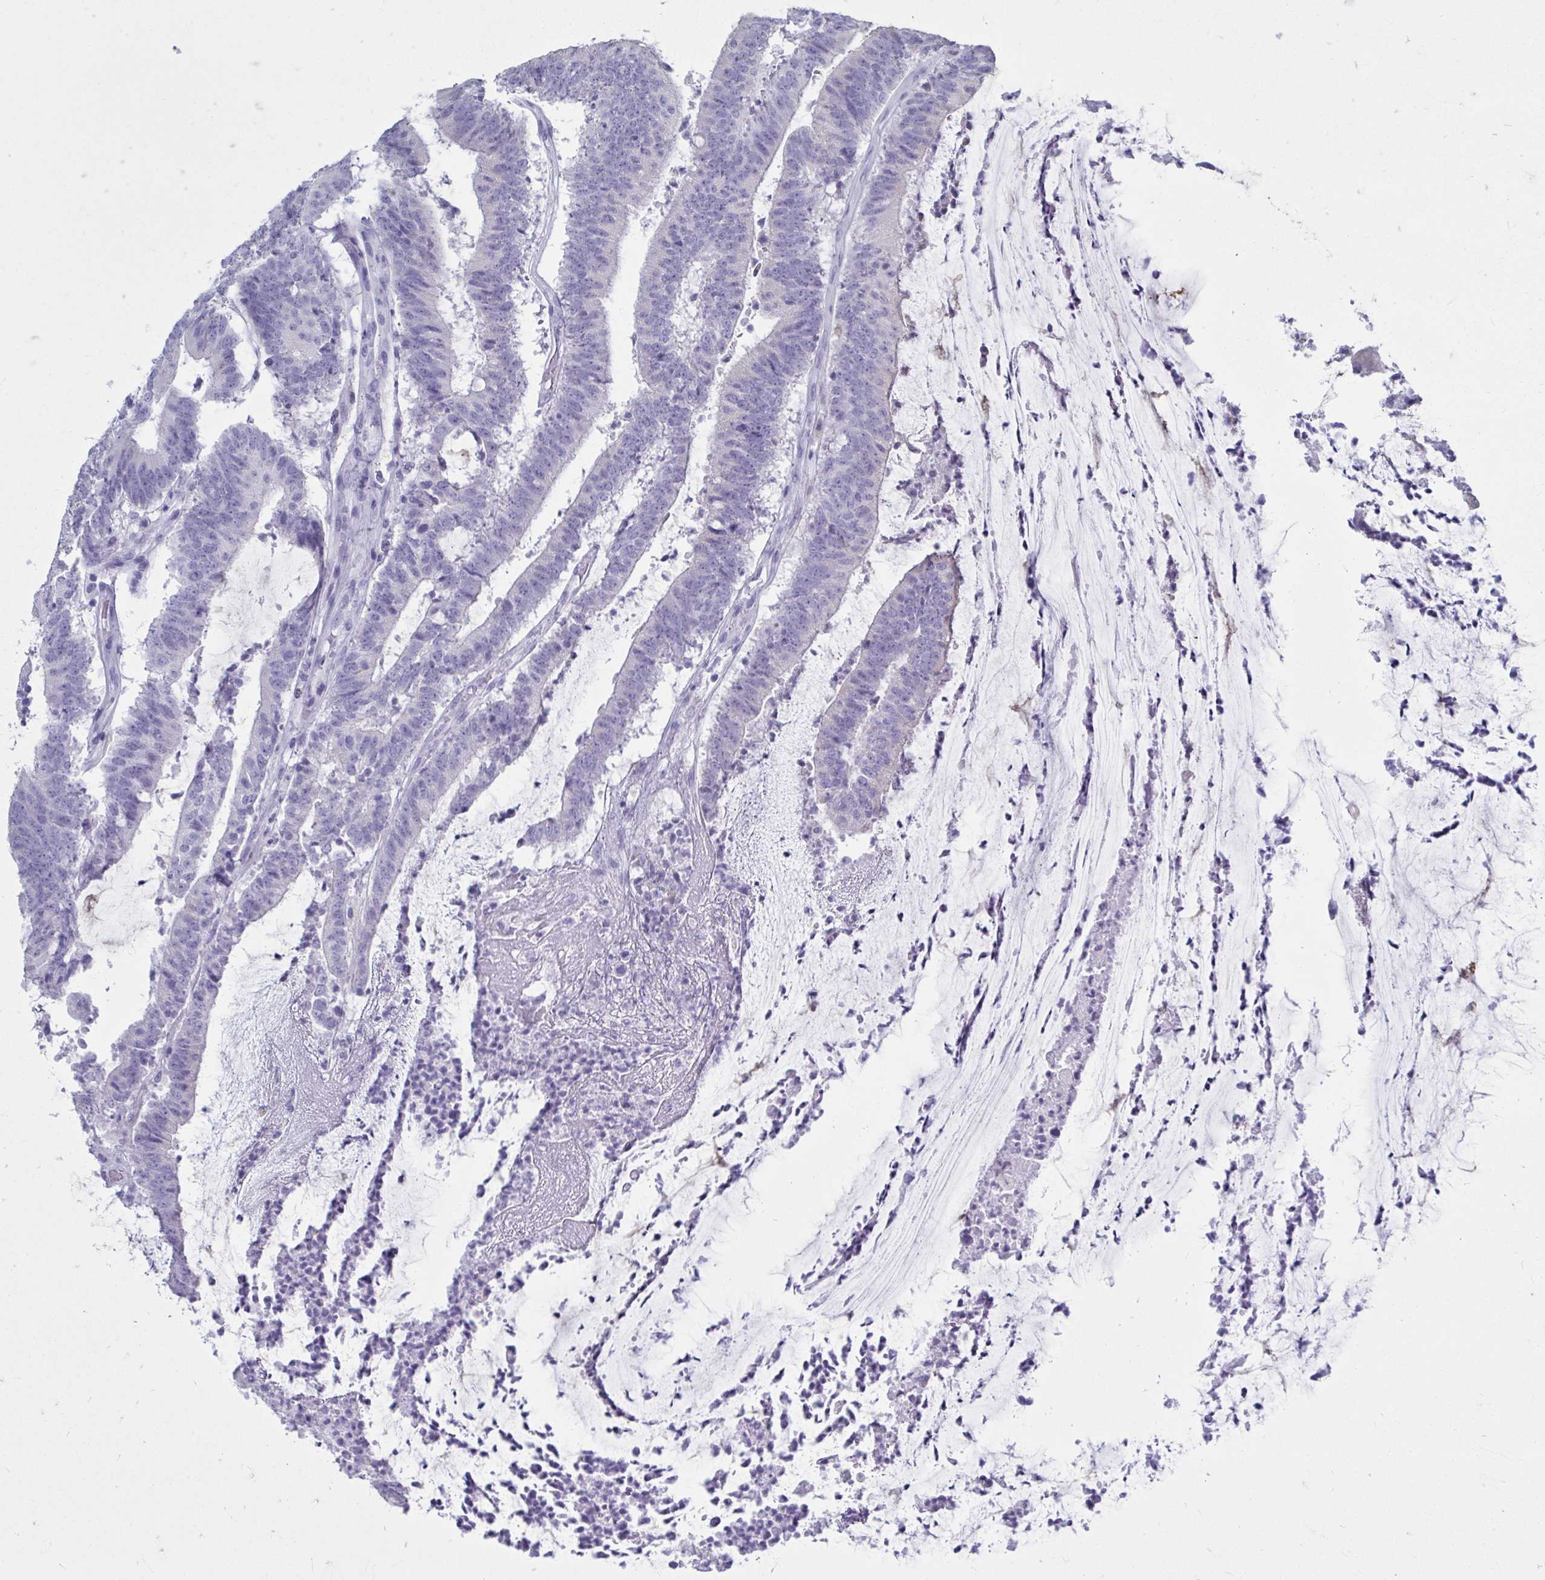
{"staining": {"intensity": "negative", "quantity": "none", "location": "none"}, "tissue": "colorectal cancer", "cell_type": "Tumor cells", "image_type": "cancer", "snomed": [{"axis": "morphology", "description": "Adenocarcinoma, NOS"}, {"axis": "topography", "description": "Colon"}], "caption": "The photomicrograph shows no significant expression in tumor cells of colorectal cancer (adenocarcinoma). (DAB IHC, high magnification).", "gene": "QDPR", "patient": {"sex": "female", "age": 43}}